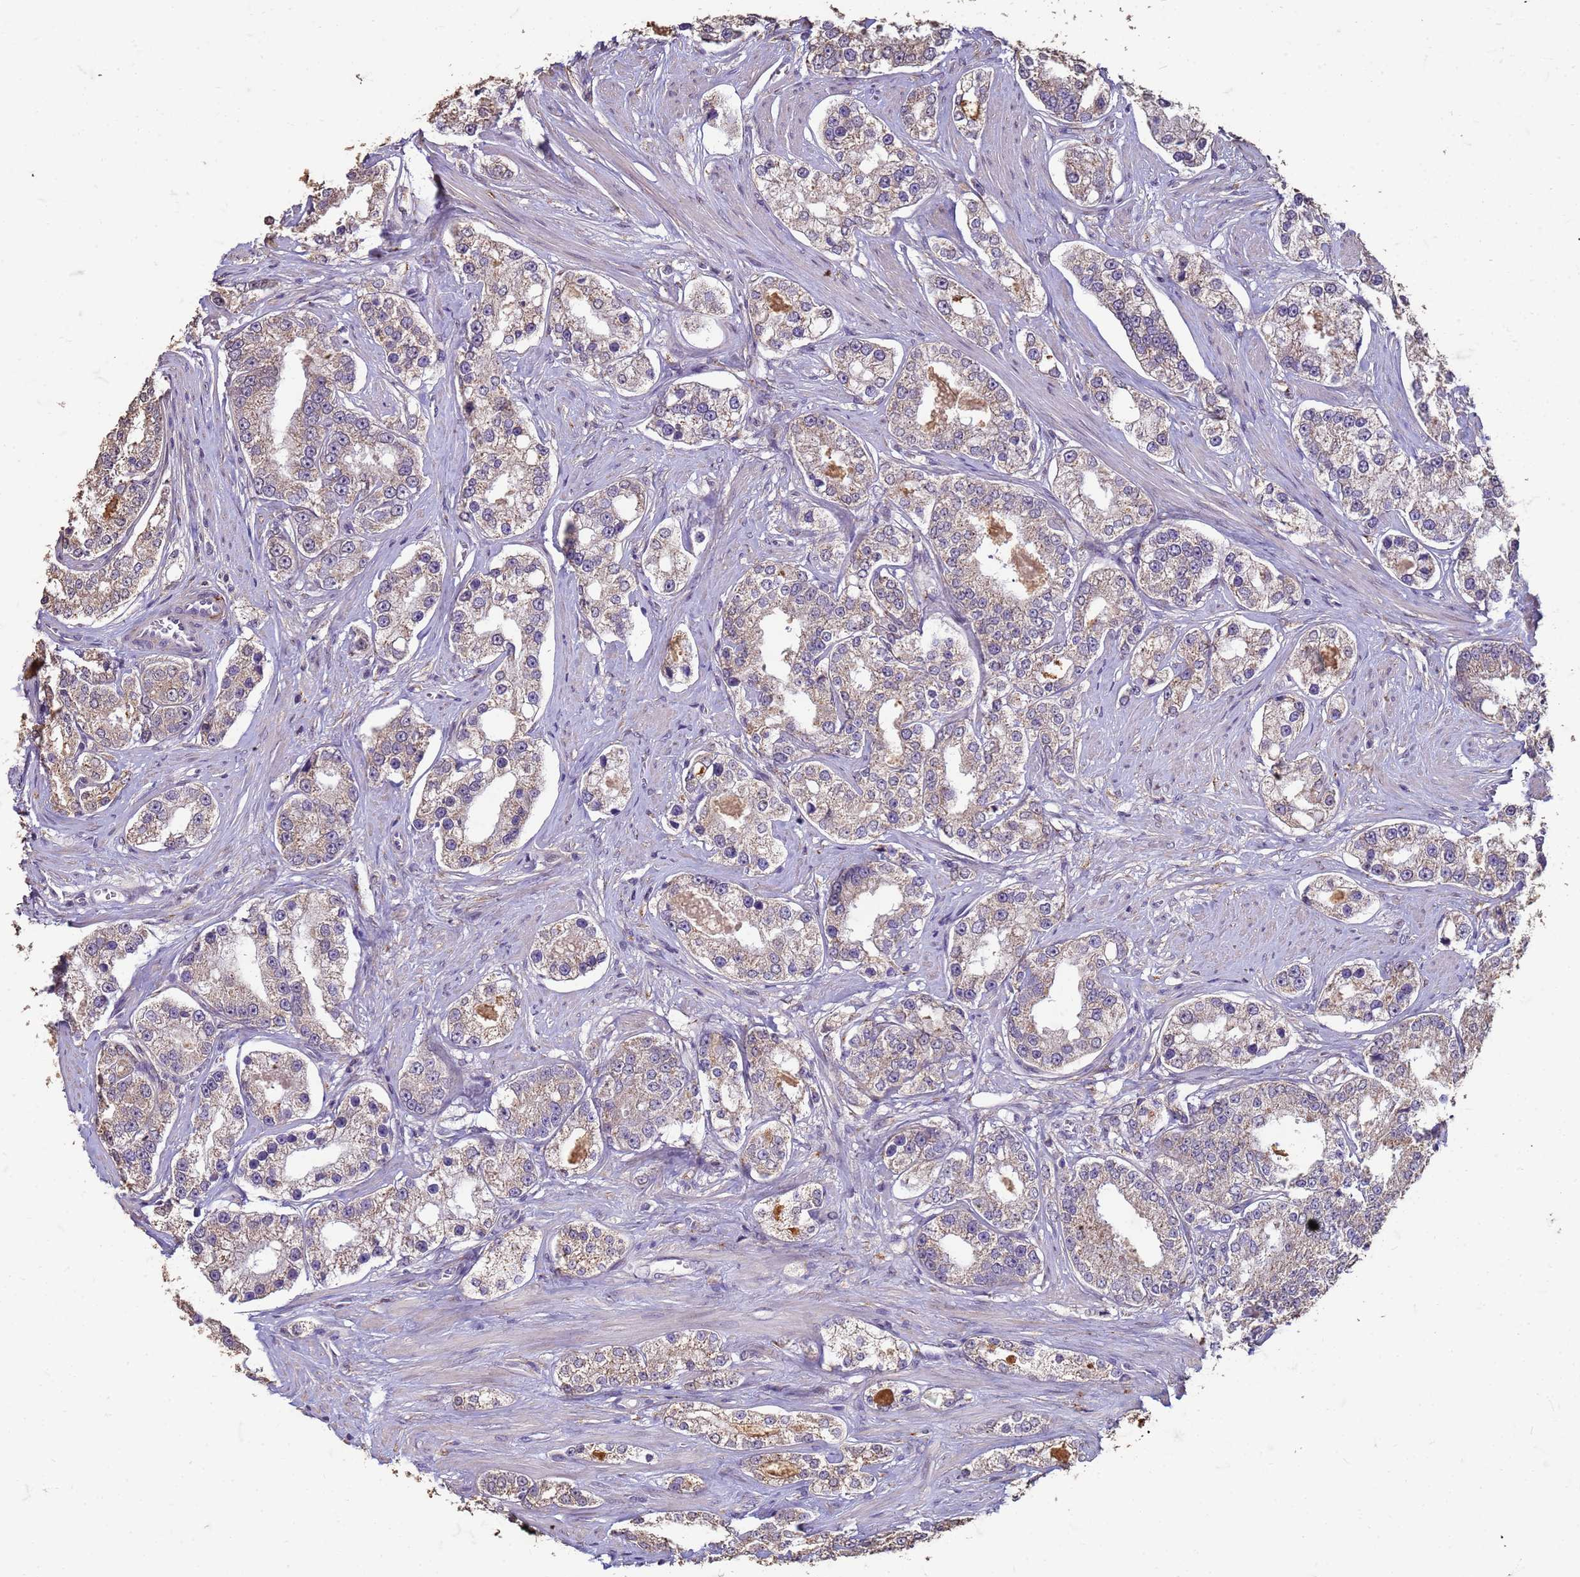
{"staining": {"intensity": "weak", "quantity": "25%-75%", "location": "cytoplasmic/membranous"}, "tissue": "prostate cancer", "cell_type": "Tumor cells", "image_type": "cancer", "snomed": [{"axis": "morphology", "description": "Normal tissue, NOS"}, {"axis": "morphology", "description": "Adenocarcinoma, High grade"}, {"axis": "topography", "description": "Prostate"}], "caption": "Prostate cancer tissue demonstrates weak cytoplasmic/membranous positivity in about 25%-75% of tumor cells, visualized by immunohistochemistry.", "gene": "SLC25A15", "patient": {"sex": "male", "age": 83}}